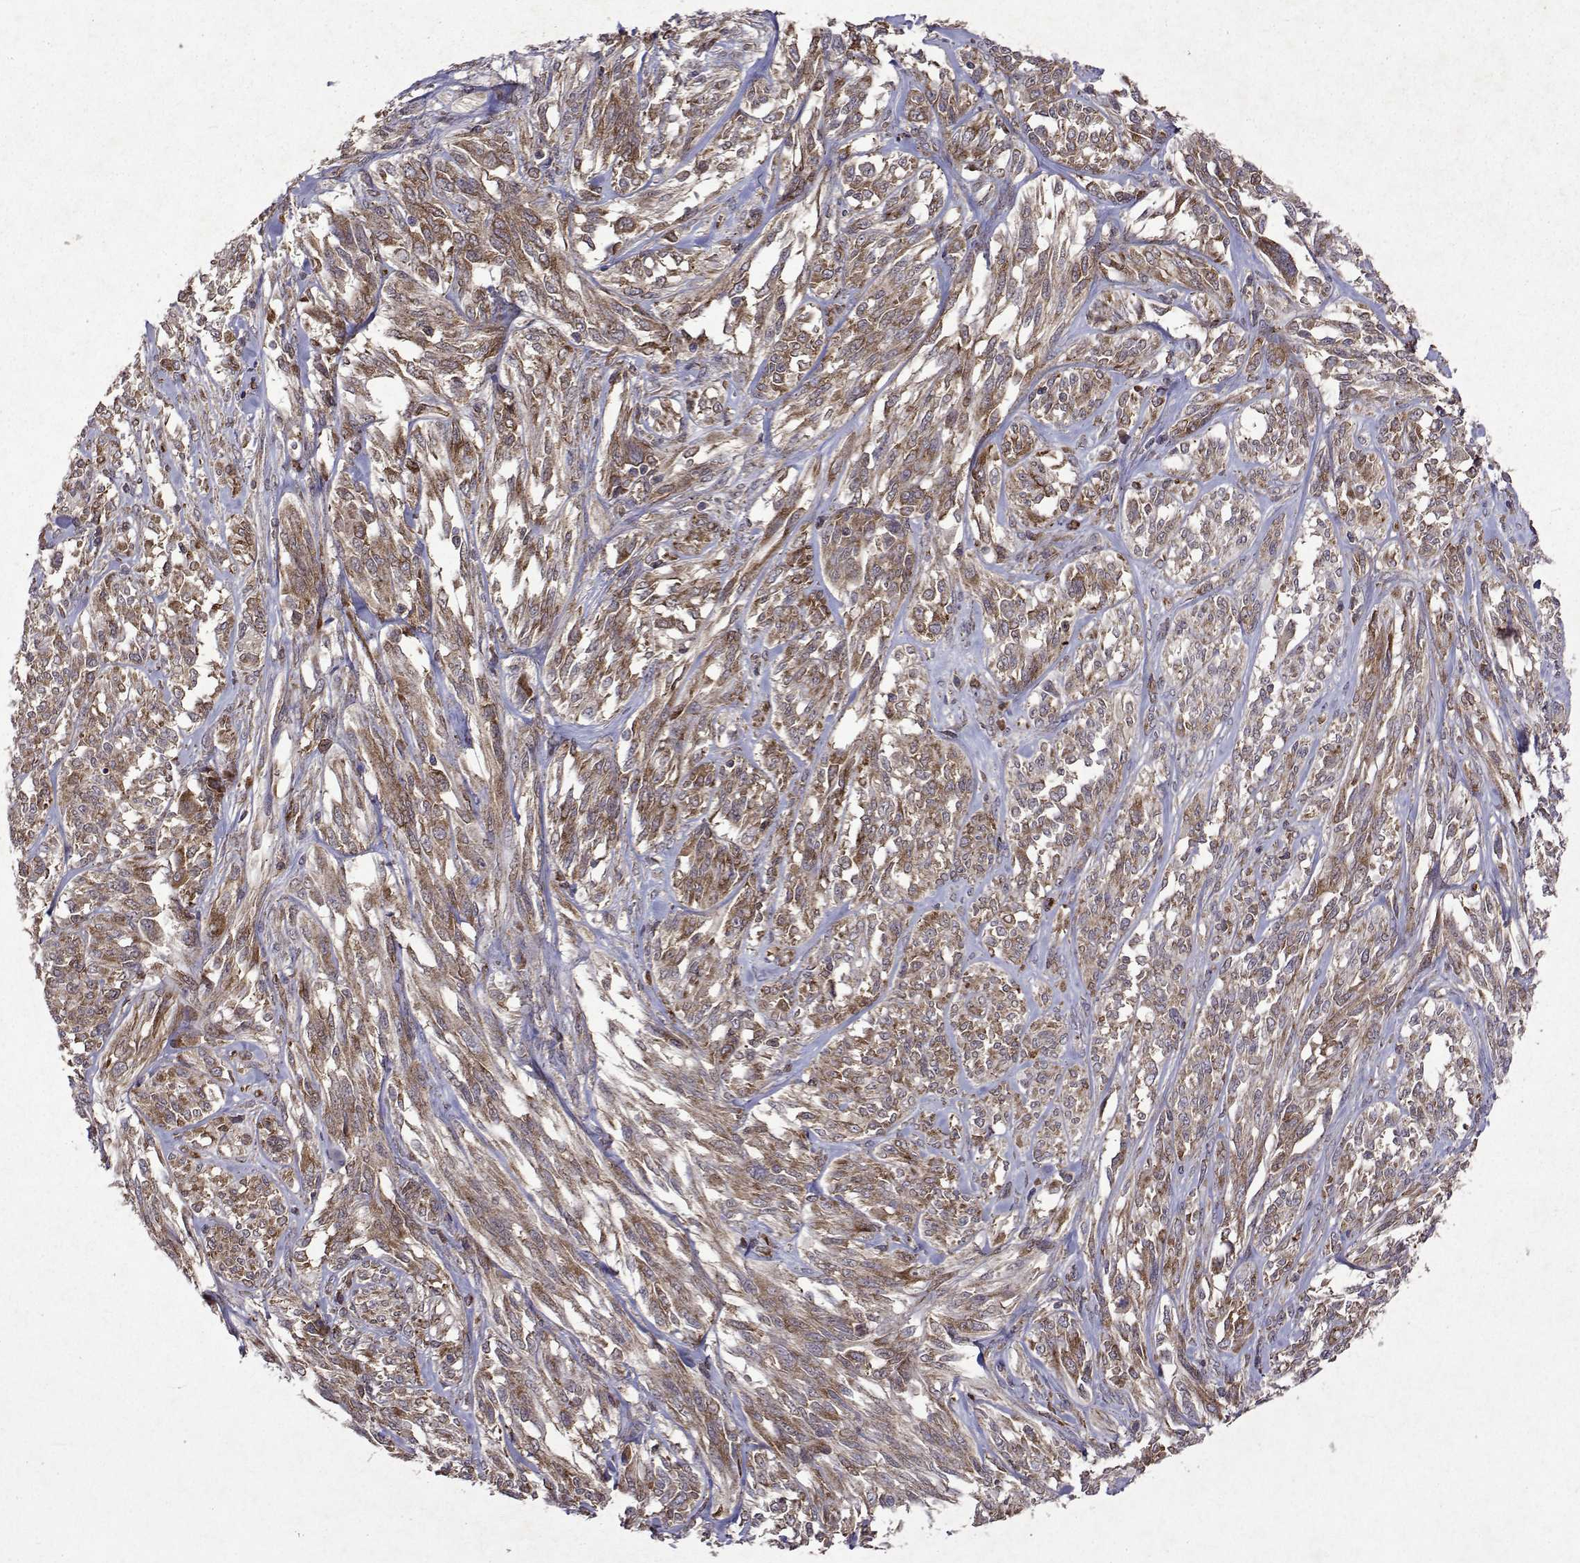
{"staining": {"intensity": "weak", "quantity": ">75%", "location": "cytoplasmic/membranous"}, "tissue": "melanoma", "cell_type": "Tumor cells", "image_type": "cancer", "snomed": [{"axis": "morphology", "description": "Malignant melanoma, NOS"}, {"axis": "topography", "description": "Skin"}], "caption": "Melanoma tissue shows weak cytoplasmic/membranous expression in approximately >75% of tumor cells, visualized by immunohistochemistry.", "gene": "TARBP2", "patient": {"sex": "female", "age": 91}}